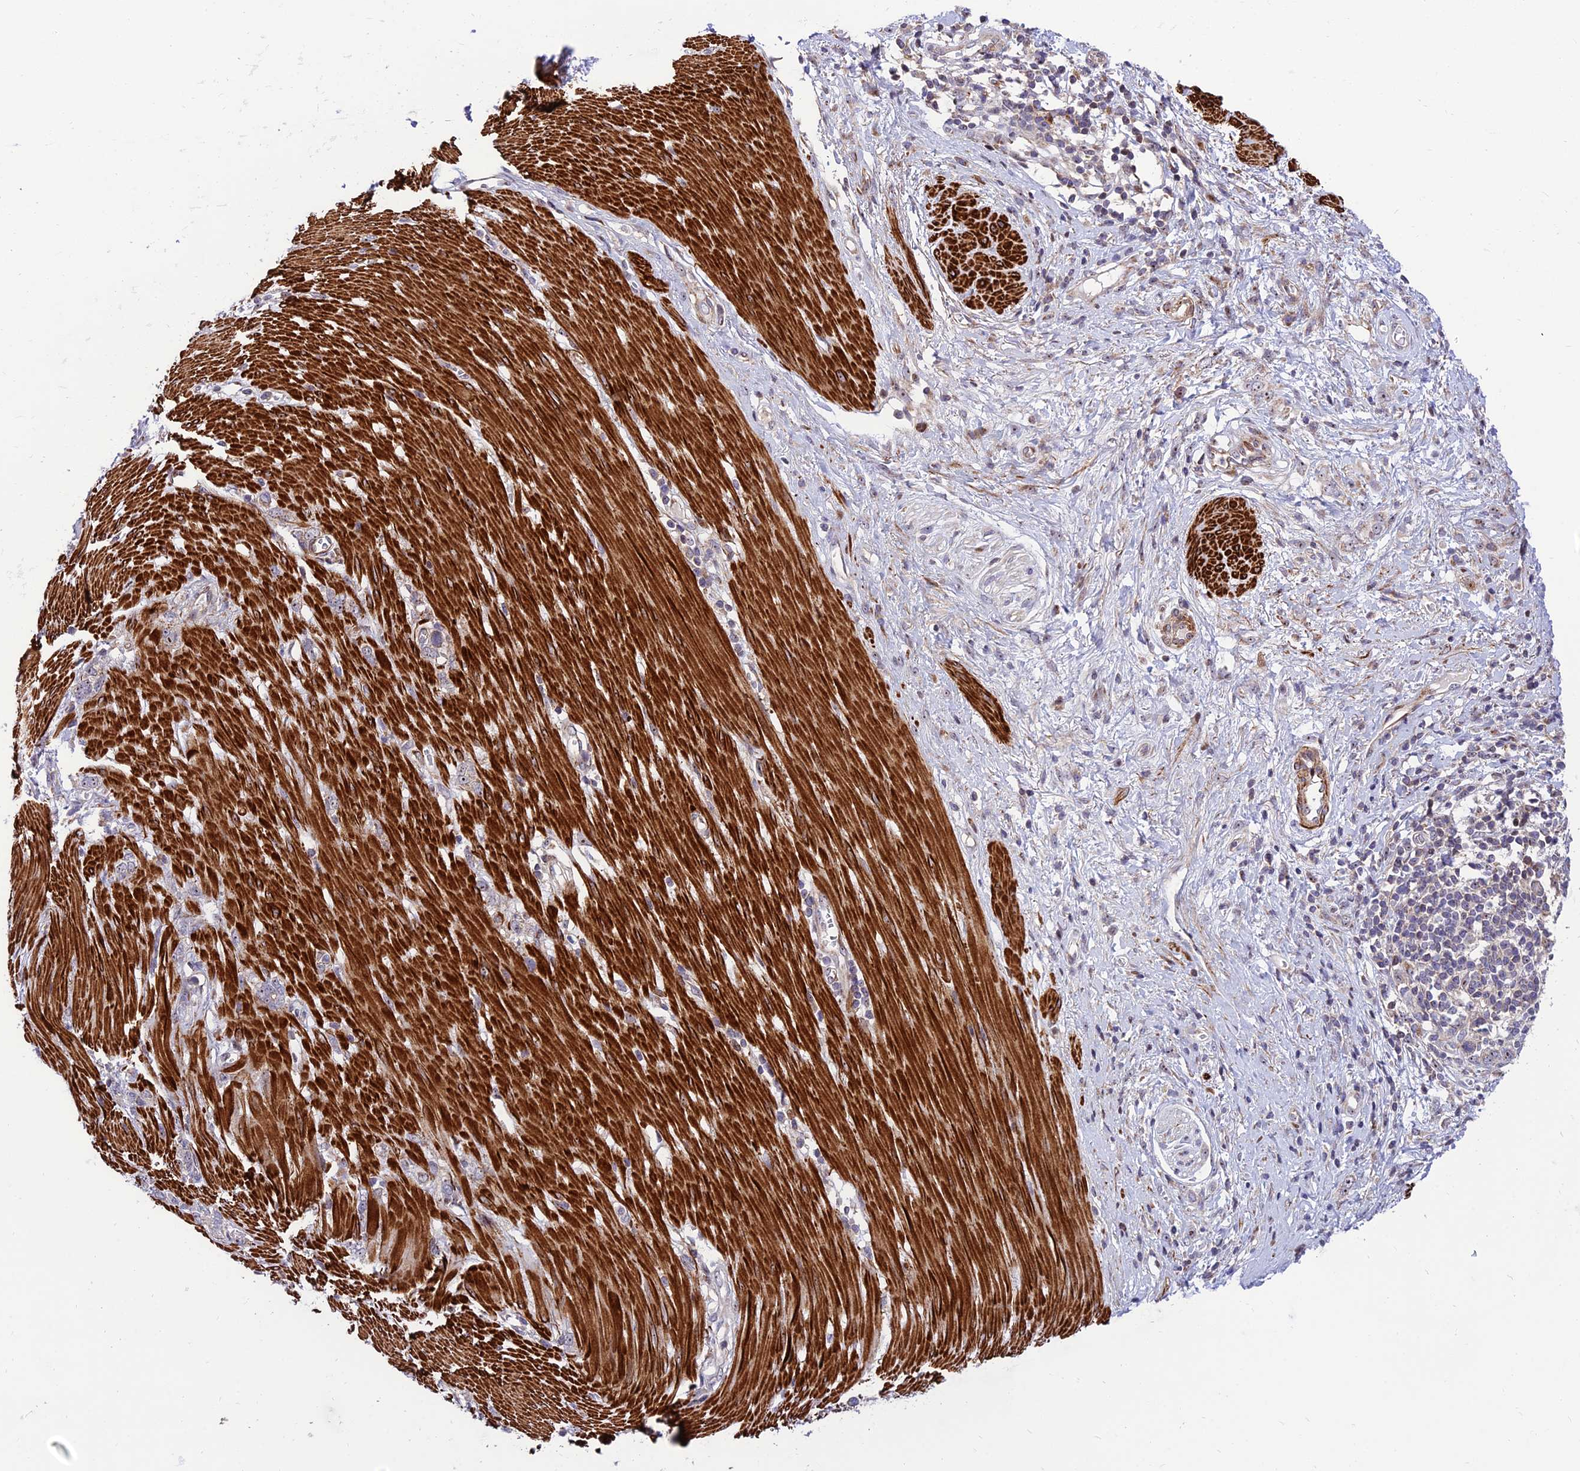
{"staining": {"intensity": "negative", "quantity": "none", "location": "none"}, "tissue": "stomach cancer", "cell_type": "Tumor cells", "image_type": "cancer", "snomed": [{"axis": "morphology", "description": "Adenocarcinoma, NOS"}, {"axis": "topography", "description": "Stomach"}], "caption": "Human stomach adenocarcinoma stained for a protein using IHC exhibits no staining in tumor cells.", "gene": "KBTBD7", "patient": {"sex": "female", "age": 76}}